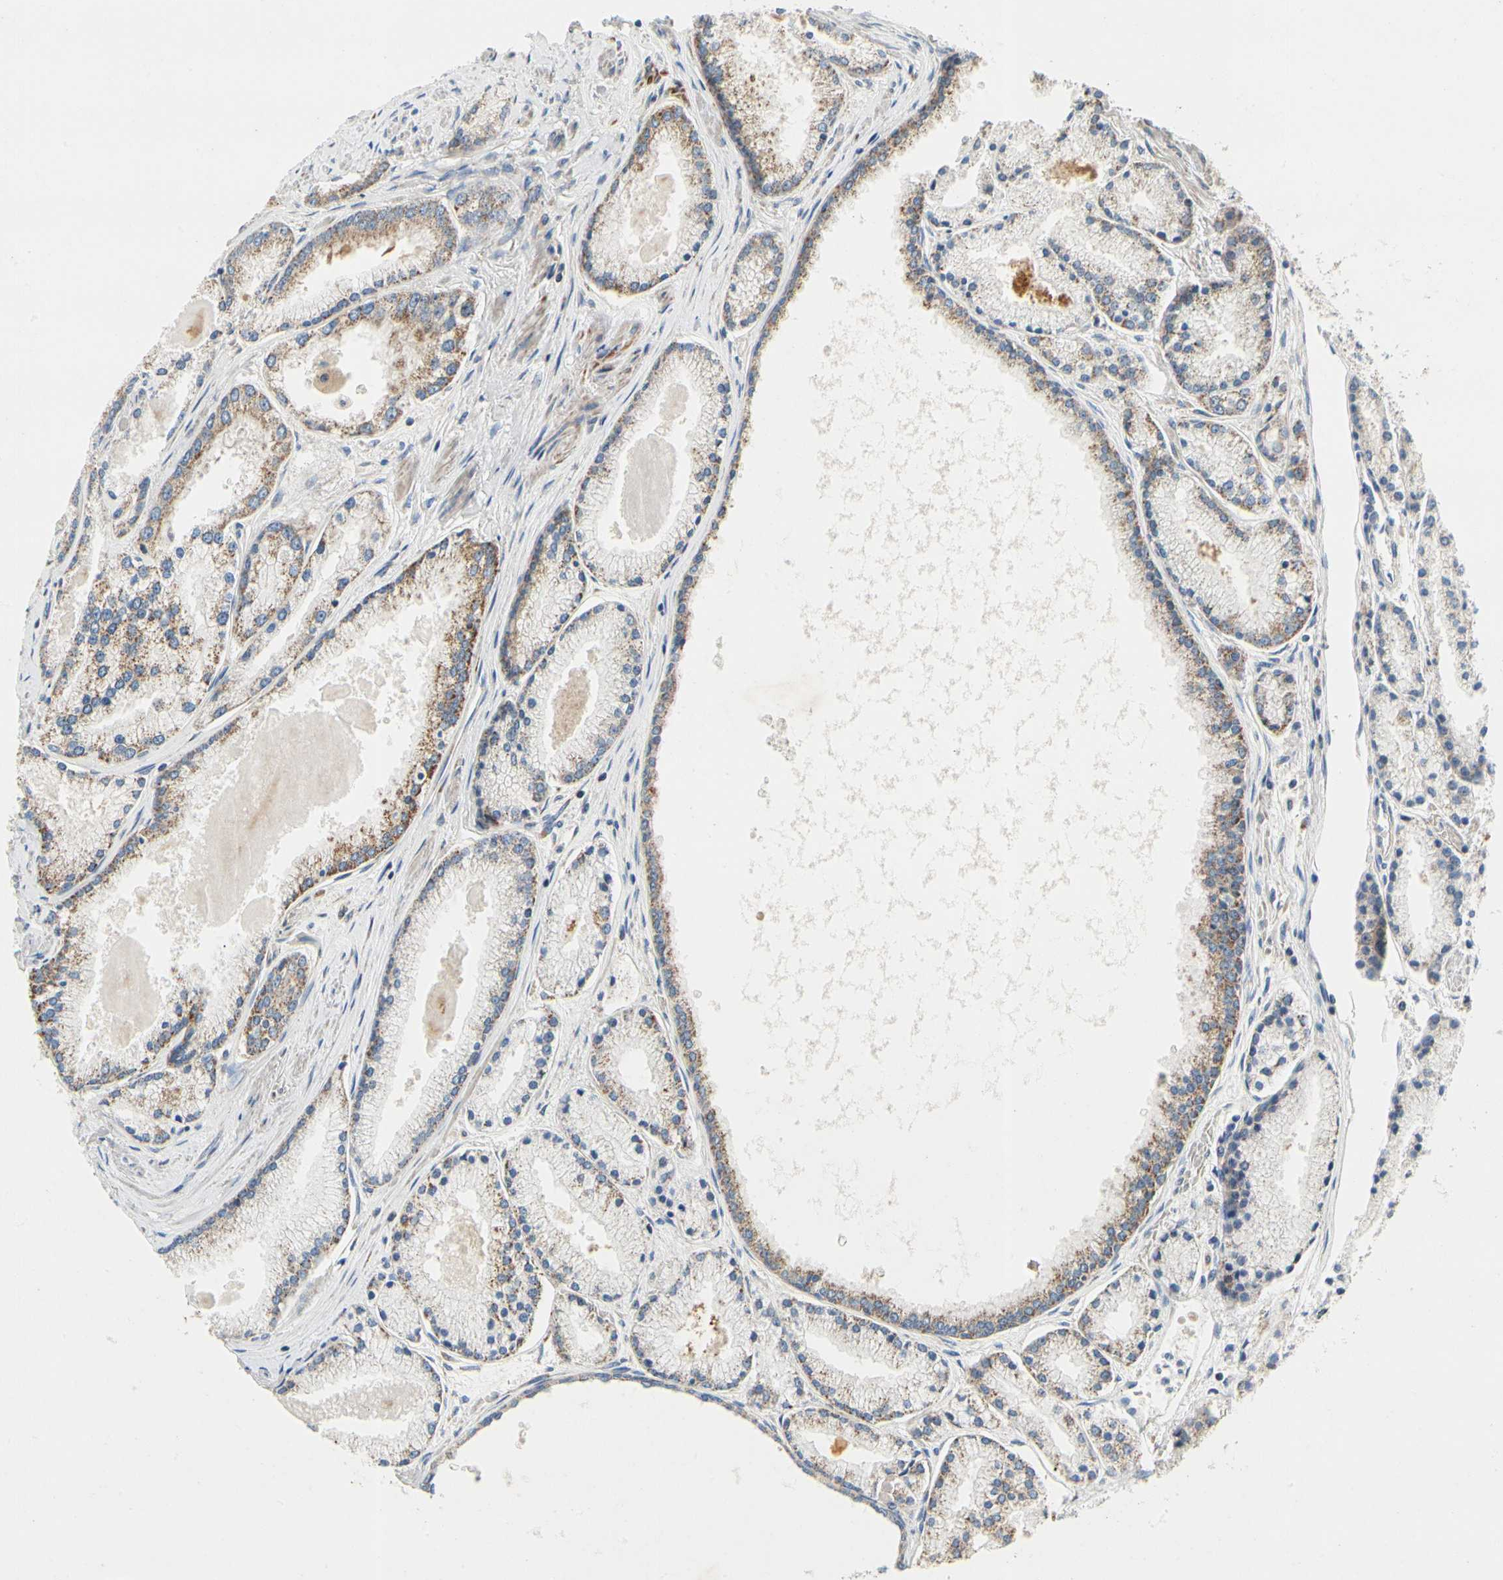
{"staining": {"intensity": "moderate", "quantity": ">75%", "location": "cytoplasmic/membranous"}, "tissue": "prostate cancer", "cell_type": "Tumor cells", "image_type": "cancer", "snomed": [{"axis": "morphology", "description": "Adenocarcinoma, High grade"}, {"axis": "topography", "description": "Prostate"}], "caption": "Prostate cancer stained with a protein marker exhibits moderate staining in tumor cells.", "gene": "KLHDC8B", "patient": {"sex": "male", "age": 61}}